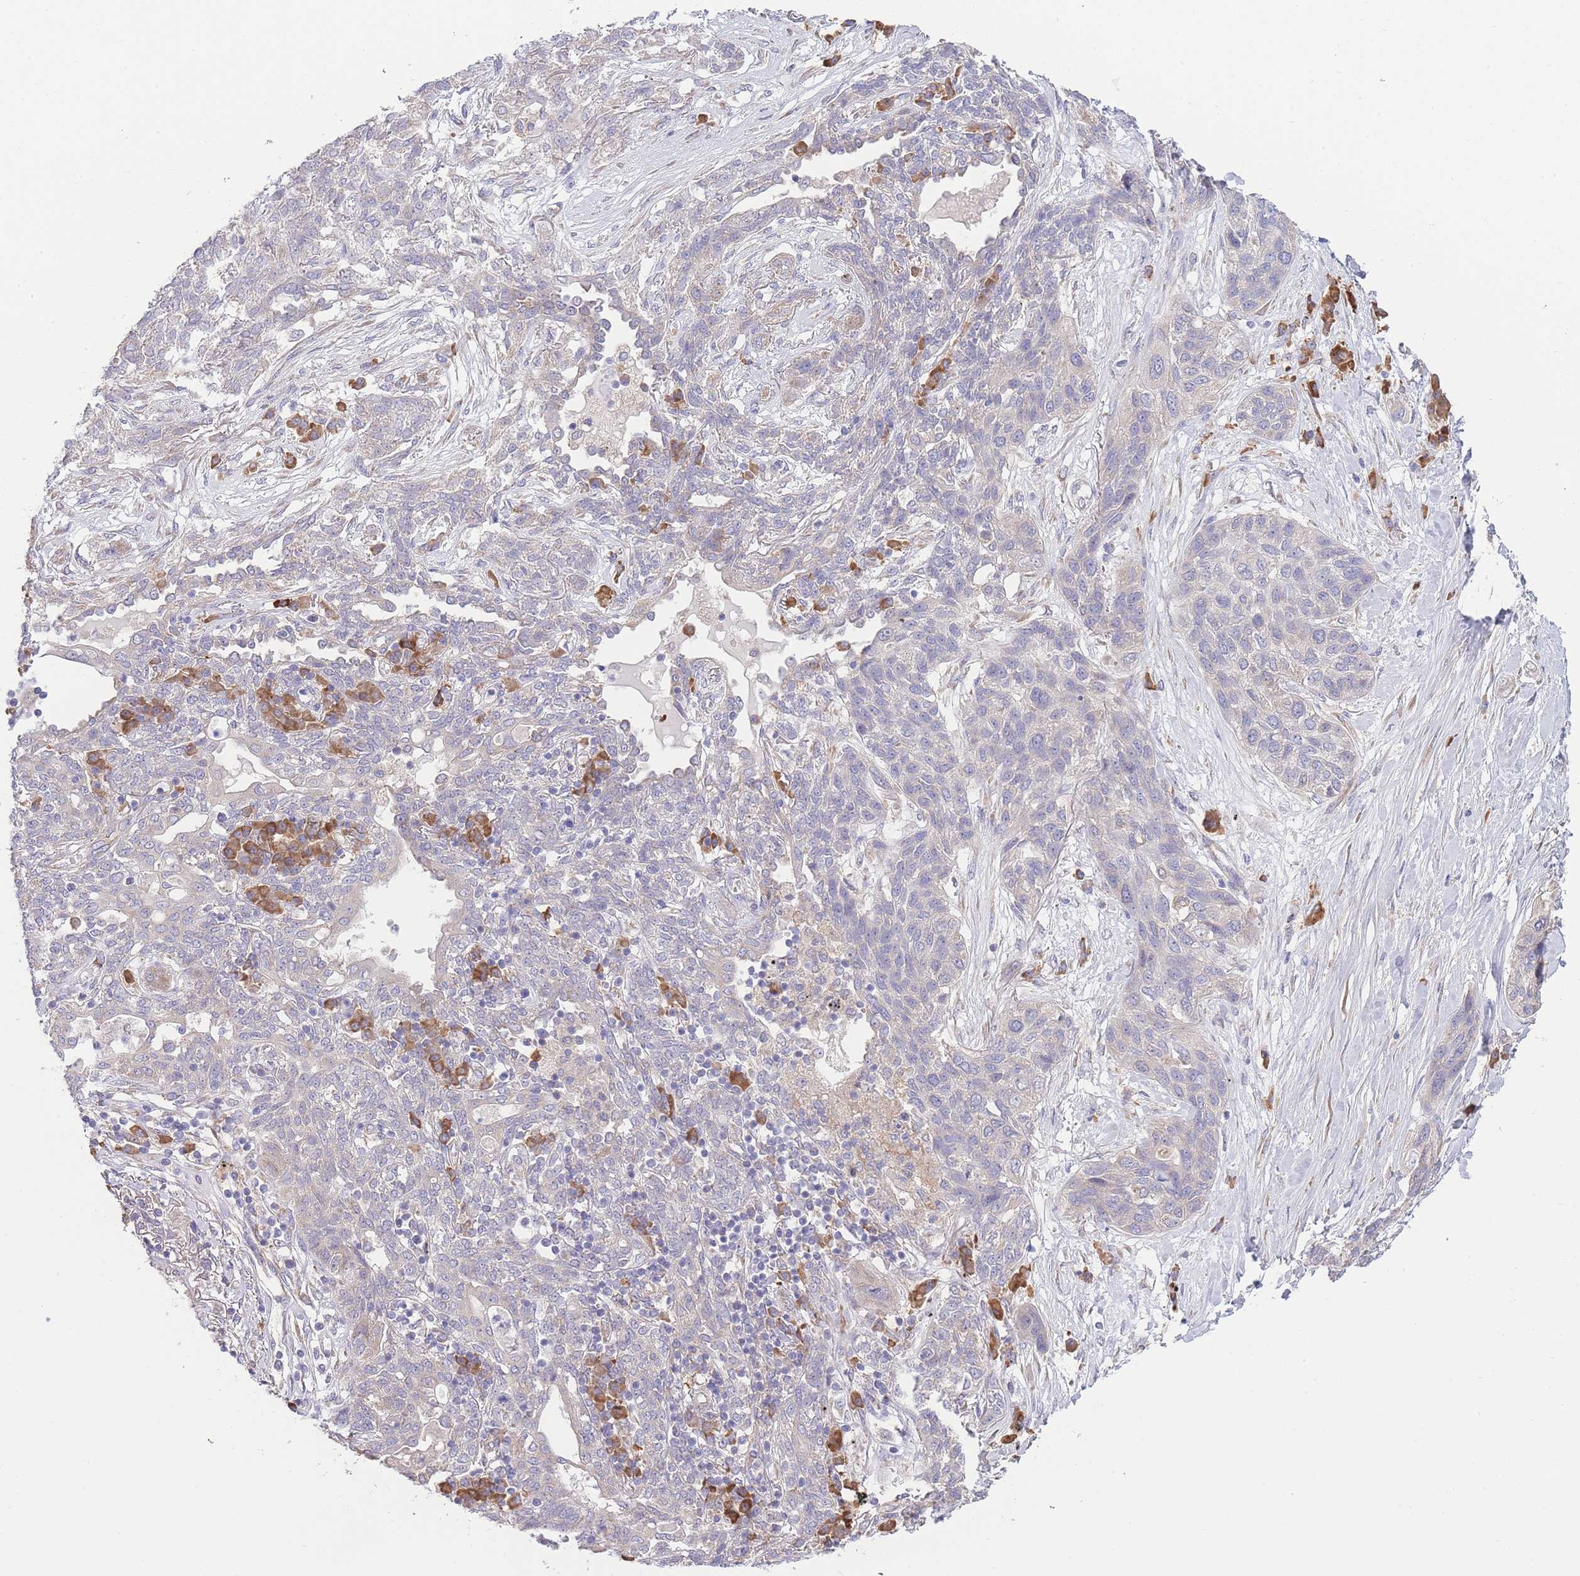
{"staining": {"intensity": "moderate", "quantity": "<25%", "location": "cytoplasmic/membranous"}, "tissue": "lung cancer", "cell_type": "Tumor cells", "image_type": "cancer", "snomed": [{"axis": "morphology", "description": "Squamous cell carcinoma, NOS"}, {"axis": "topography", "description": "Lung"}], "caption": "Immunohistochemical staining of squamous cell carcinoma (lung) demonstrates low levels of moderate cytoplasmic/membranous positivity in about <25% of tumor cells. The staining is performed using DAB (3,3'-diaminobenzidine) brown chromogen to label protein expression. The nuclei are counter-stained blue using hematoxylin.", "gene": "BEX1", "patient": {"sex": "female", "age": 70}}